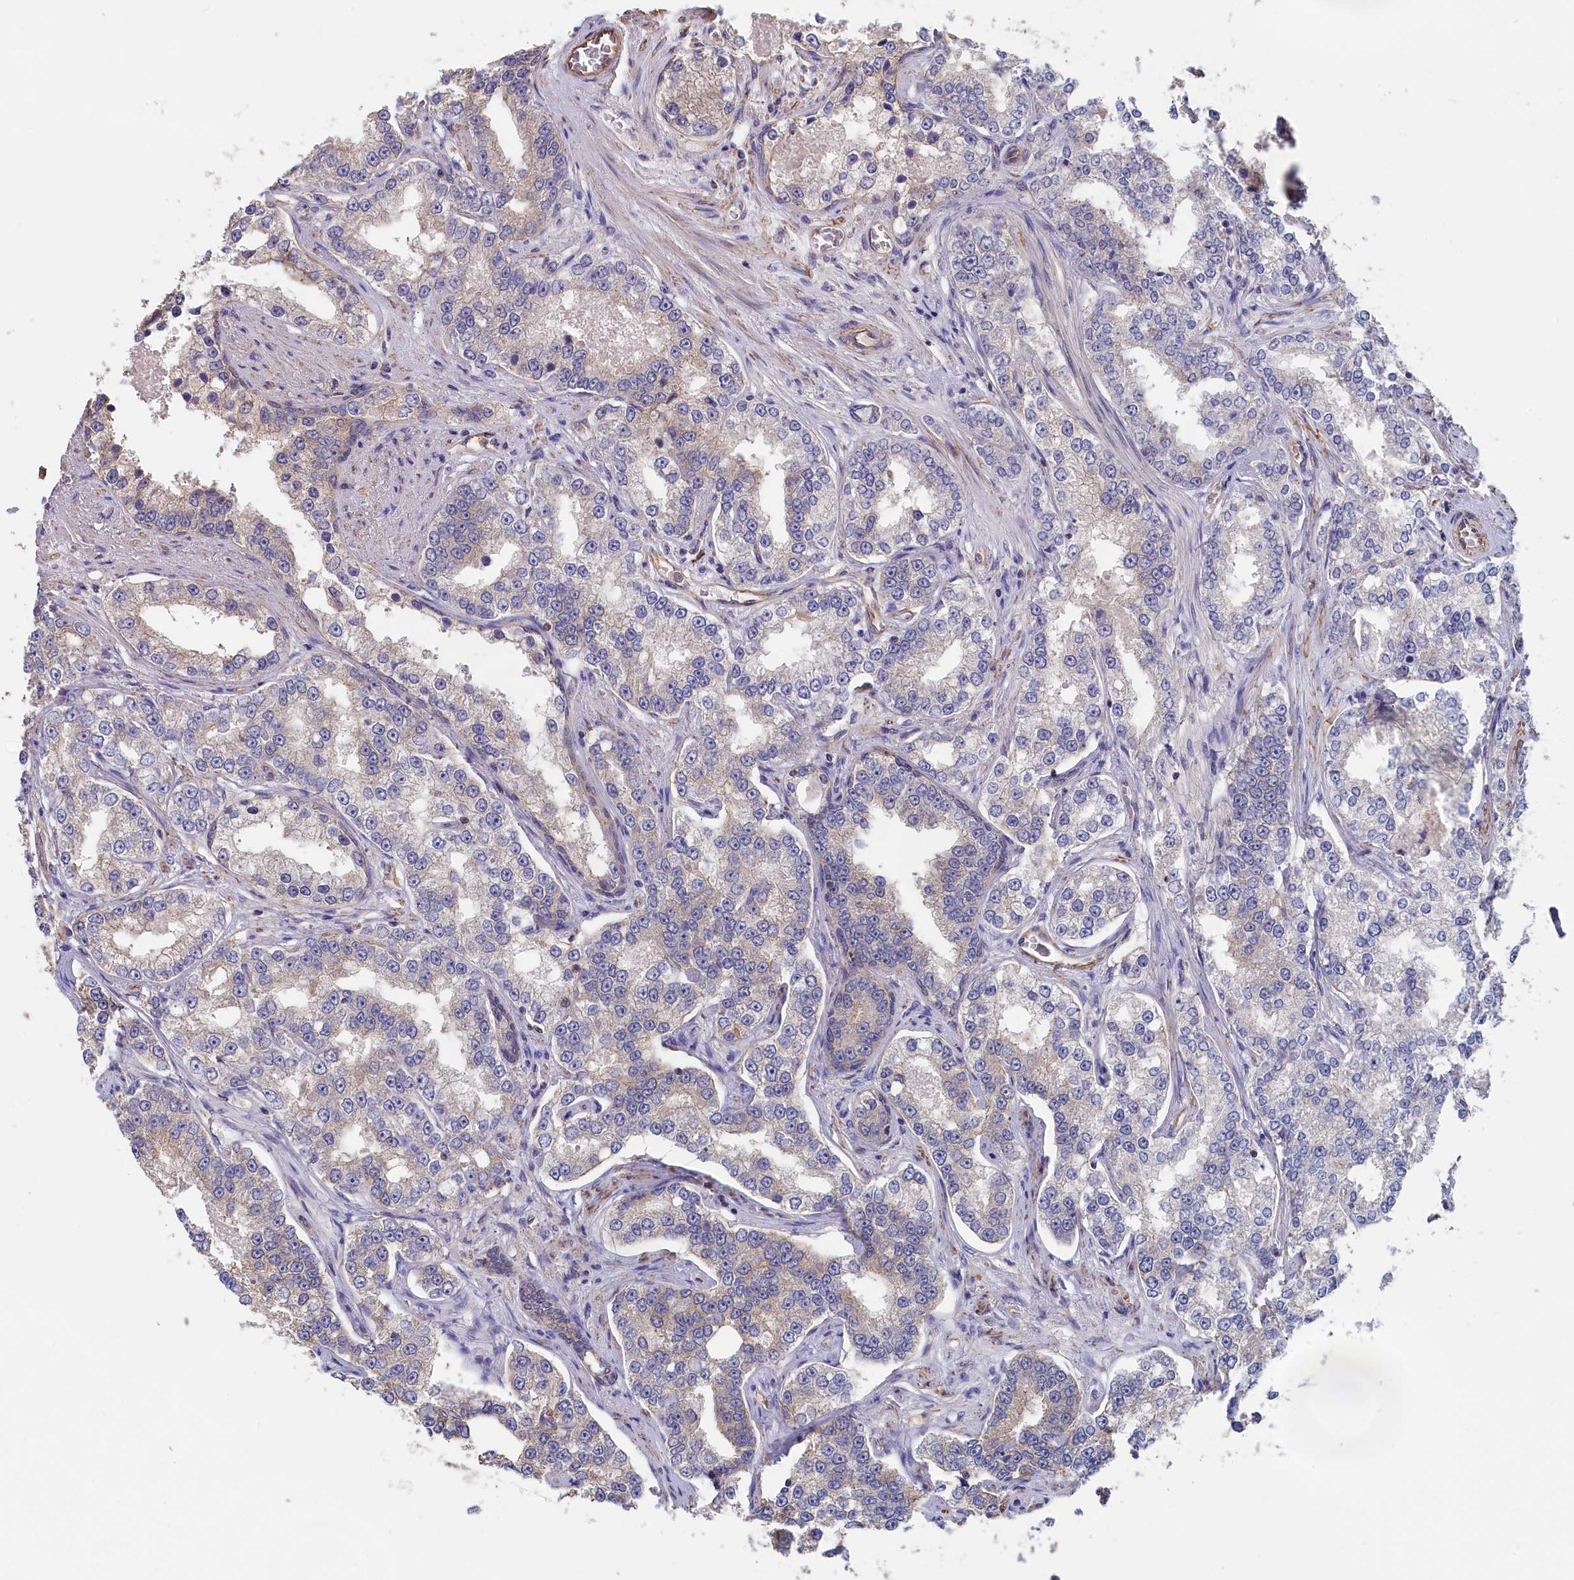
{"staining": {"intensity": "weak", "quantity": "<25%", "location": "cytoplasmic/membranous"}, "tissue": "prostate cancer", "cell_type": "Tumor cells", "image_type": "cancer", "snomed": [{"axis": "morphology", "description": "Normal tissue, NOS"}, {"axis": "morphology", "description": "Adenocarcinoma, High grade"}, {"axis": "topography", "description": "Prostate"}], "caption": "This is an IHC photomicrograph of prostate cancer. There is no expression in tumor cells.", "gene": "ANKRD2", "patient": {"sex": "male", "age": 83}}